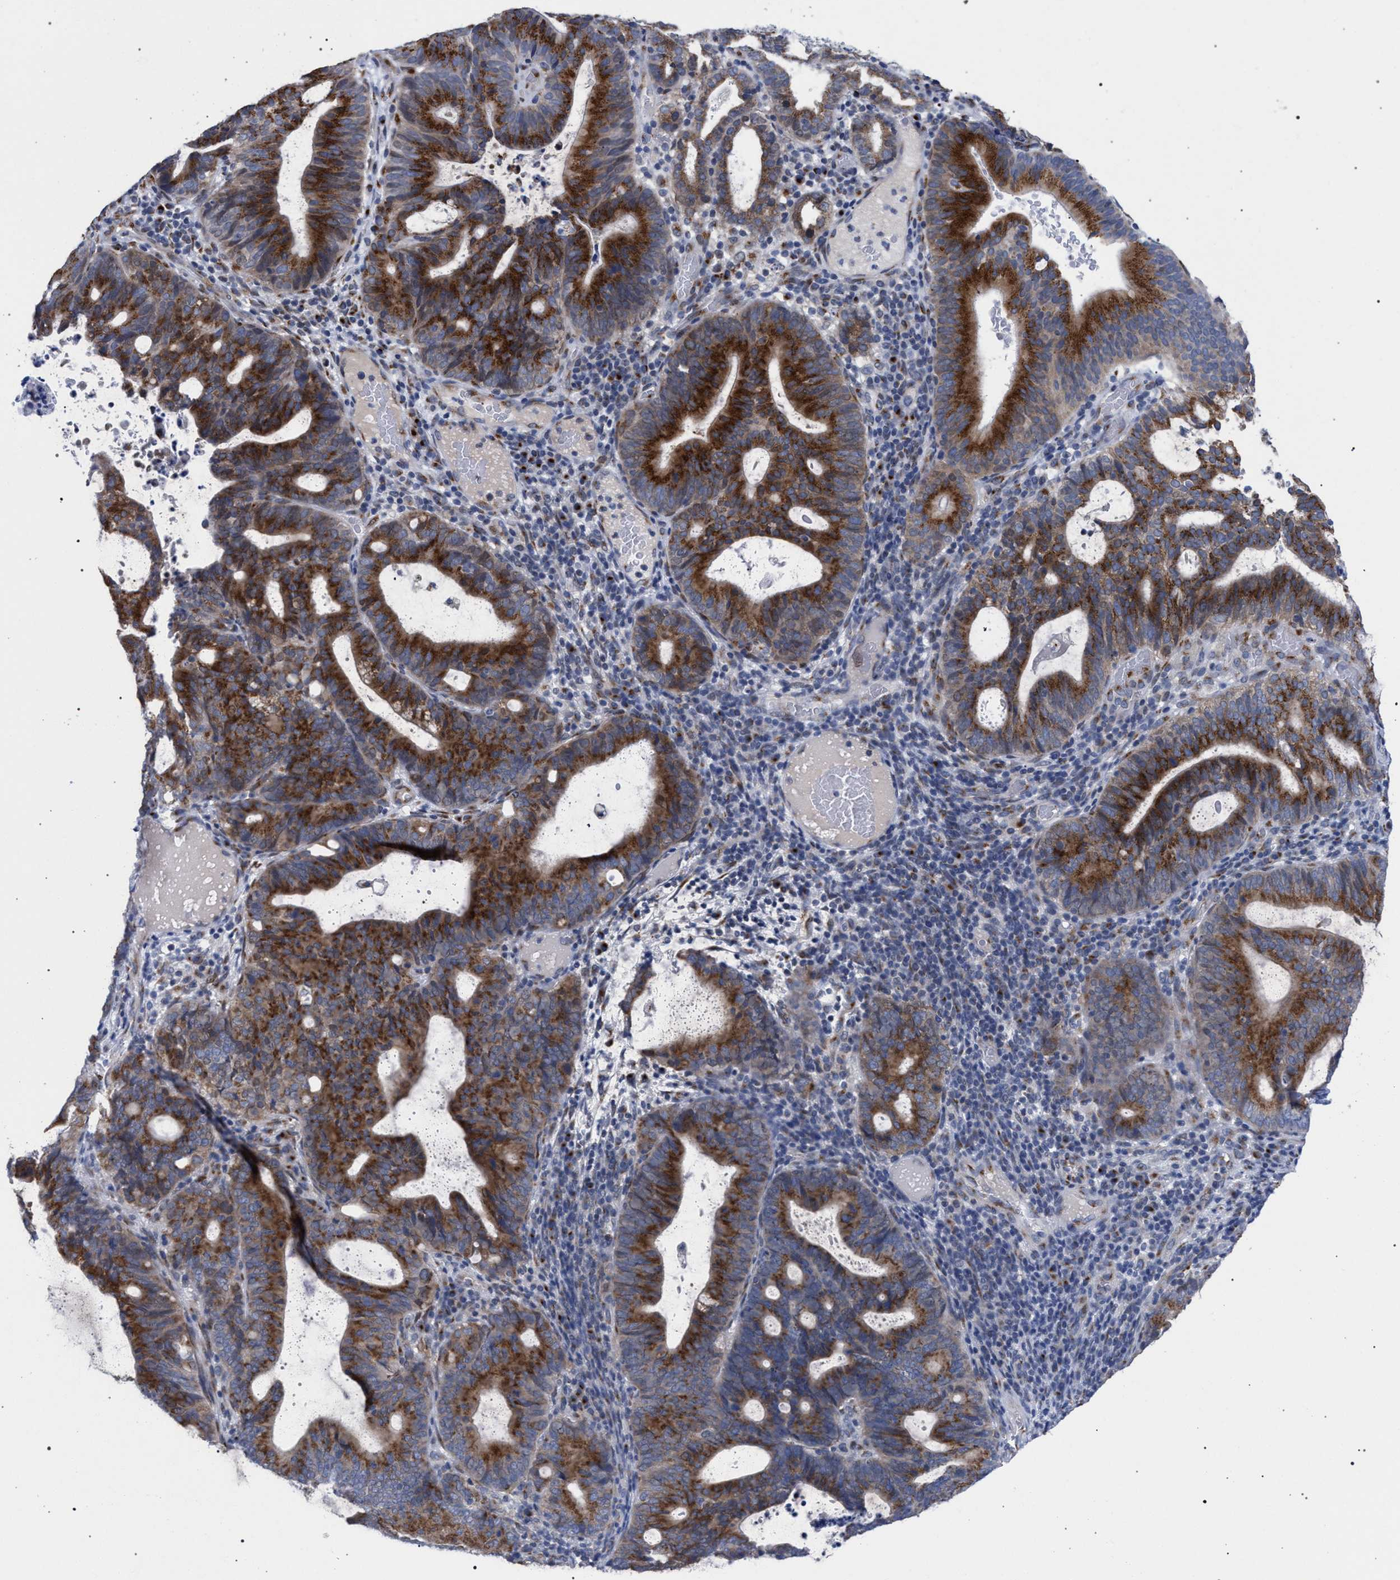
{"staining": {"intensity": "strong", "quantity": "25%-75%", "location": "cytoplasmic/membranous"}, "tissue": "endometrial cancer", "cell_type": "Tumor cells", "image_type": "cancer", "snomed": [{"axis": "morphology", "description": "Adenocarcinoma, NOS"}, {"axis": "topography", "description": "Uterus"}], "caption": "Immunohistochemical staining of endometrial cancer (adenocarcinoma) displays strong cytoplasmic/membranous protein staining in about 25%-75% of tumor cells. (Brightfield microscopy of DAB IHC at high magnification).", "gene": "GOLGA2", "patient": {"sex": "female", "age": 83}}